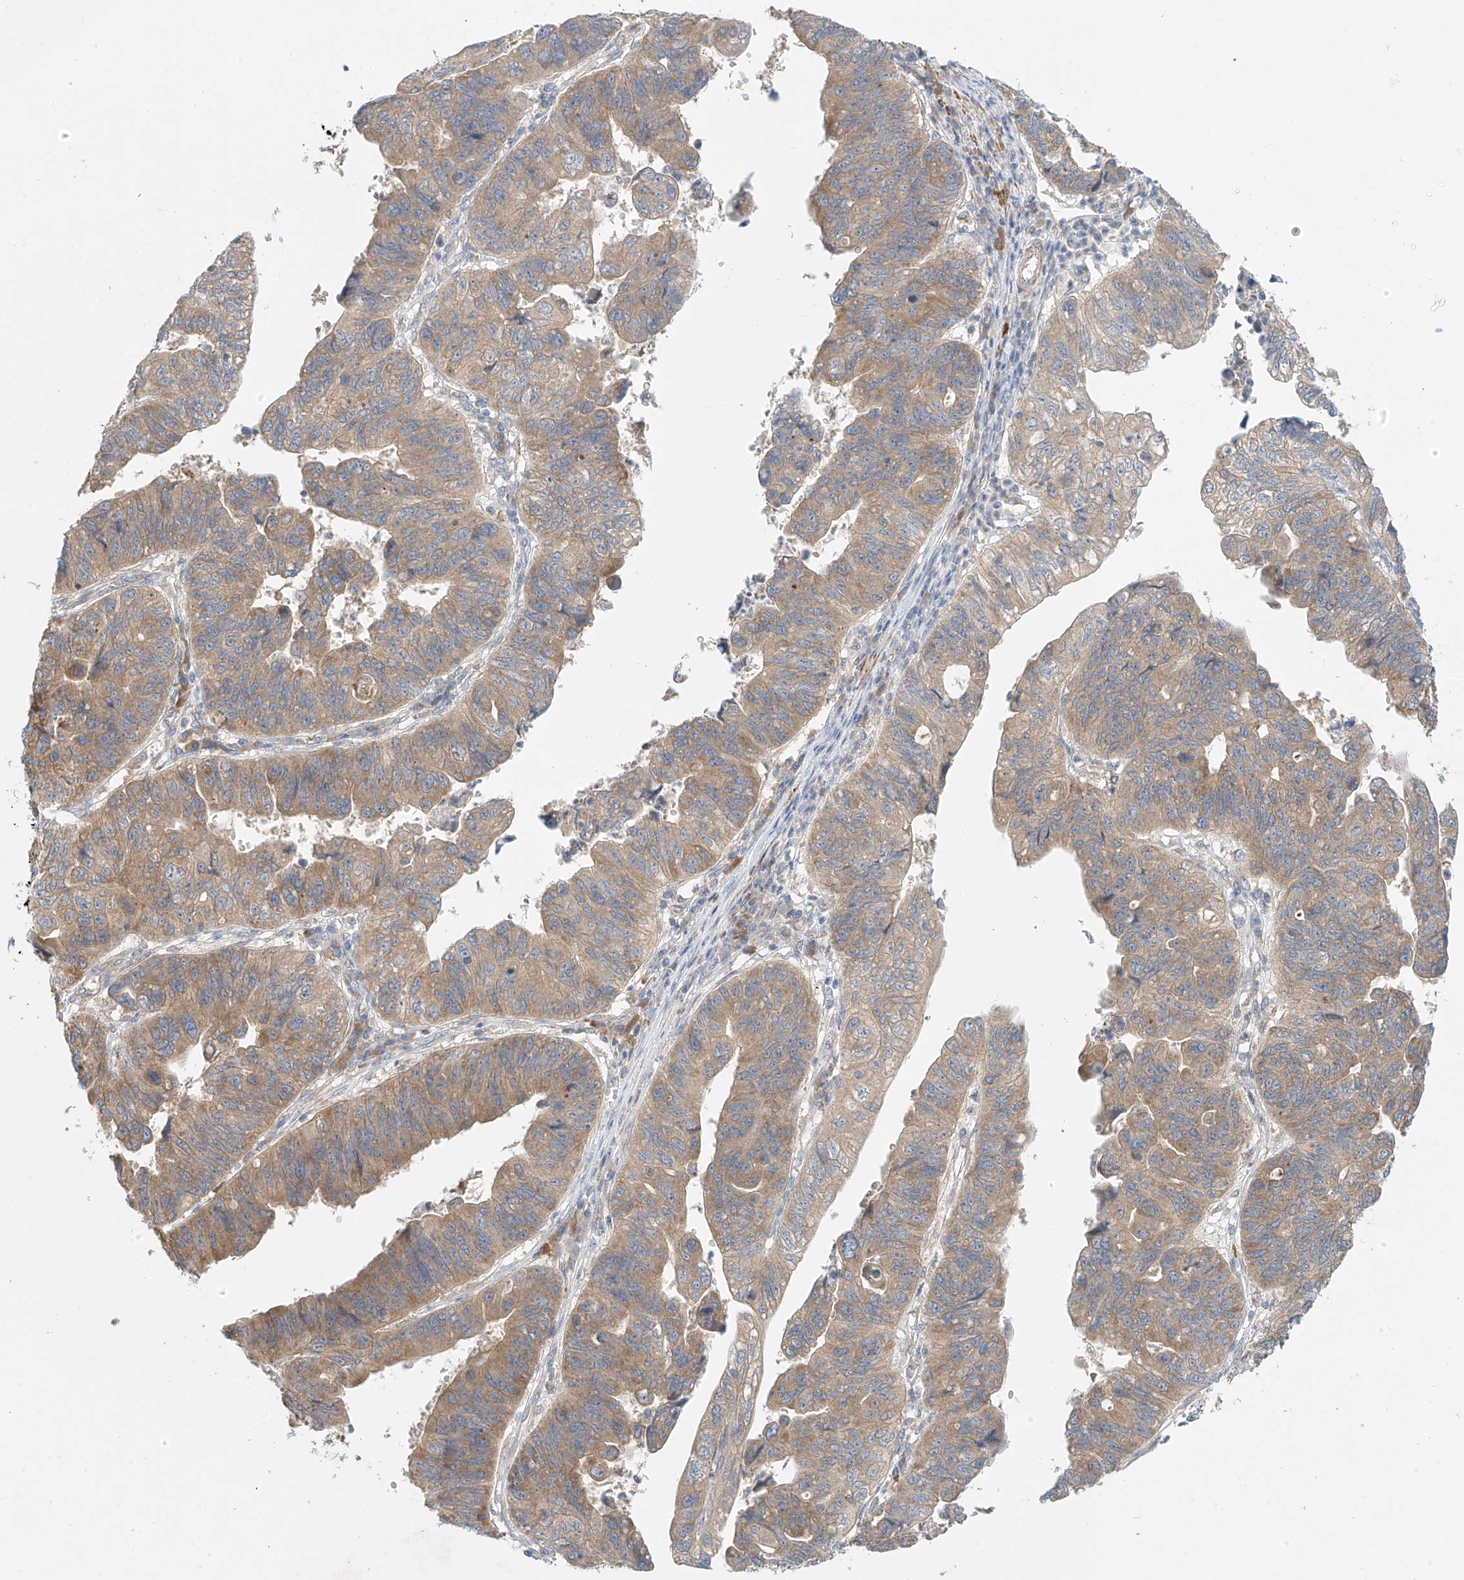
{"staining": {"intensity": "weak", "quantity": ">75%", "location": "cytoplasmic/membranous"}, "tissue": "stomach cancer", "cell_type": "Tumor cells", "image_type": "cancer", "snomed": [{"axis": "morphology", "description": "Adenocarcinoma, NOS"}, {"axis": "topography", "description": "Stomach"}], "caption": "Protein staining of stomach cancer (adenocarcinoma) tissue demonstrates weak cytoplasmic/membranous staining in approximately >75% of tumor cells.", "gene": "LYRM9", "patient": {"sex": "male", "age": 59}}